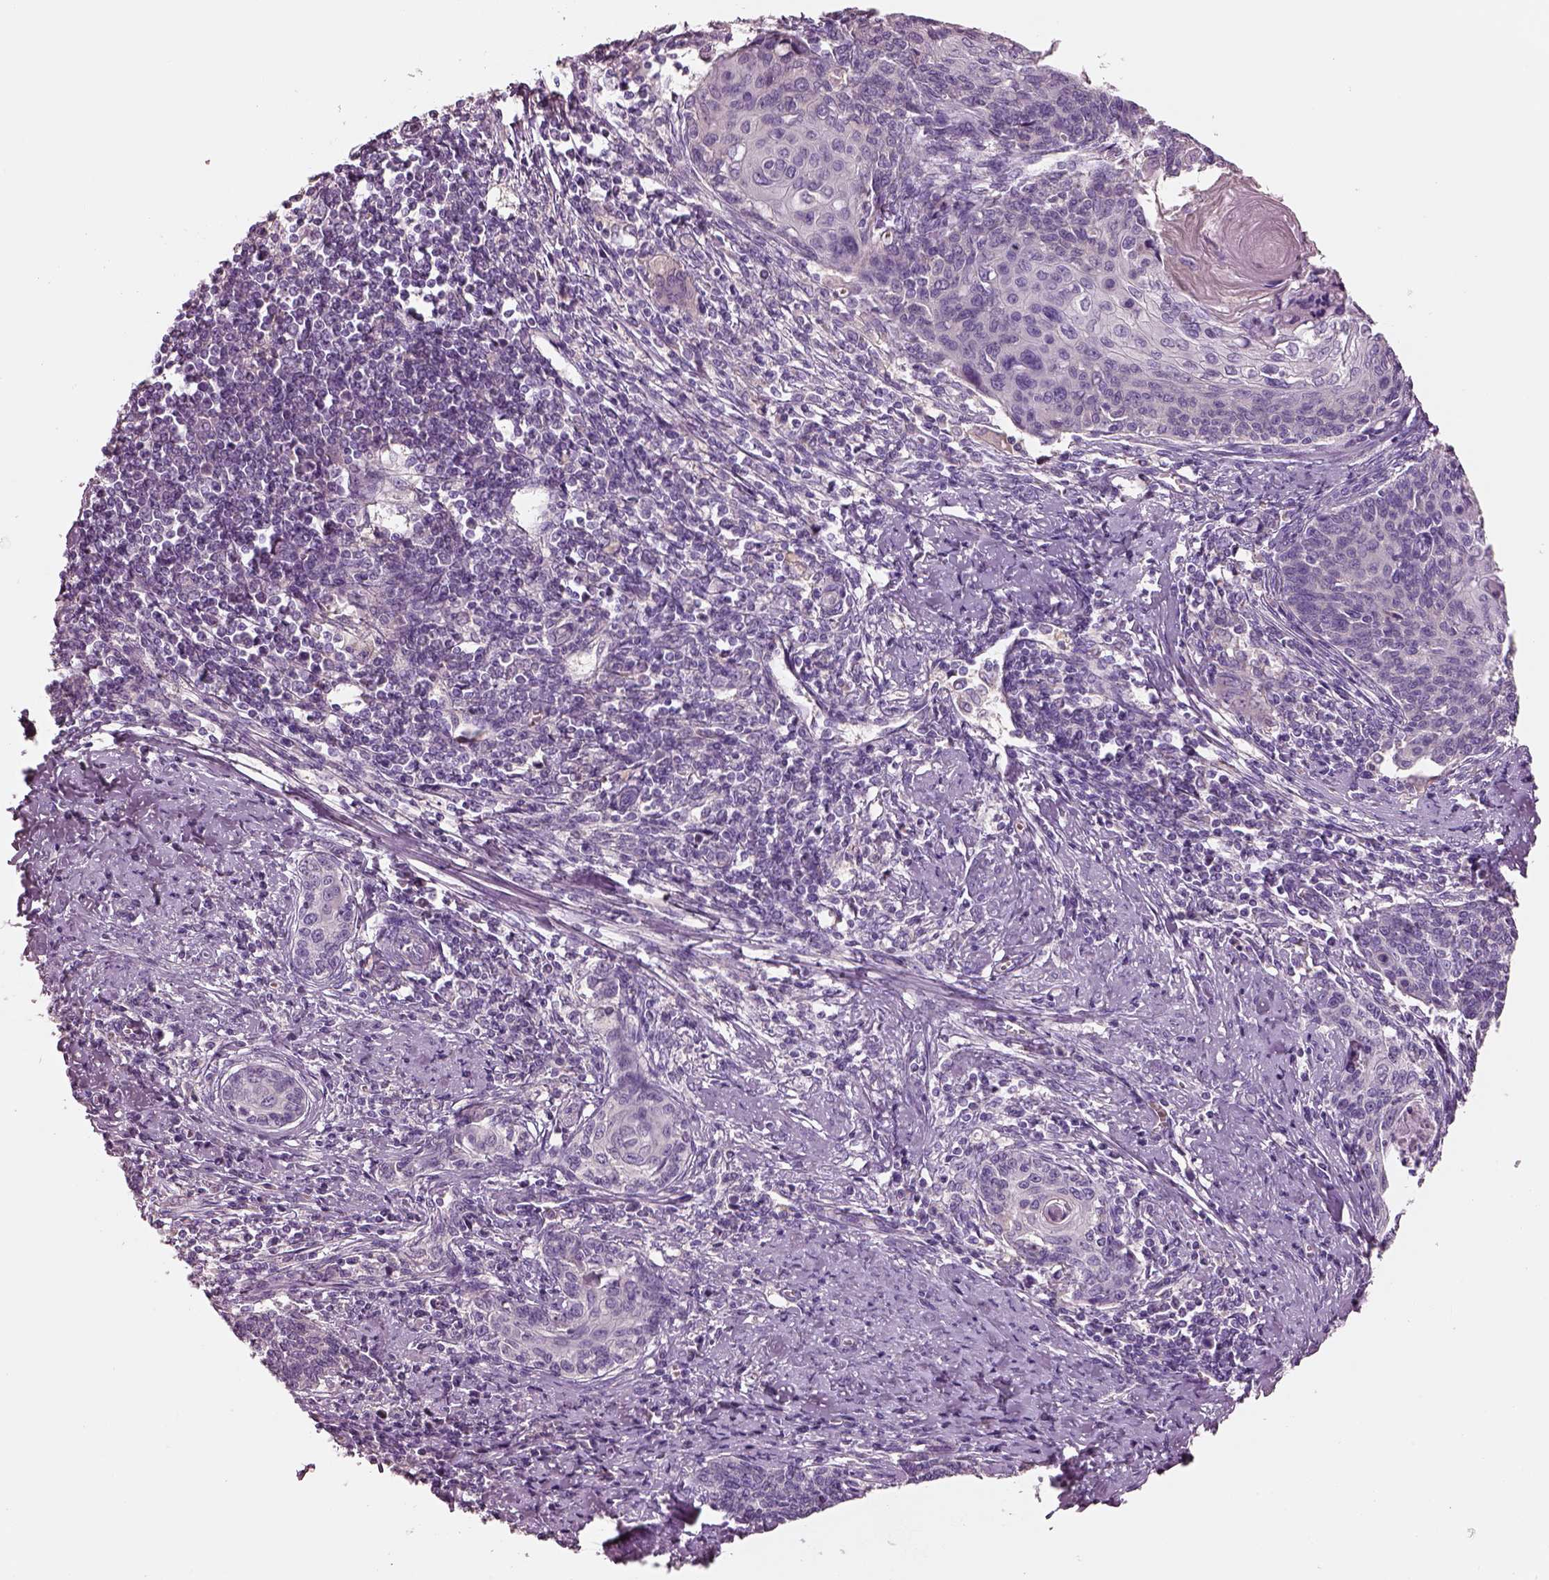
{"staining": {"intensity": "negative", "quantity": "none", "location": "none"}, "tissue": "cervical cancer", "cell_type": "Tumor cells", "image_type": "cancer", "snomed": [{"axis": "morphology", "description": "Squamous cell carcinoma, NOS"}, {"axis": "topography", "description": "Cervix"}], "caption": "DAB (3,3'-diaminobenzidine) immunohistochemical staining of human cervical cancer (squamous cell carcinoma) reveals no significant positivity in tumor cells. (Brightfield microscopy of DAB (3,3'-diaminobenzidine) IHC at high magnification).", "gene": "ELSPBP1", "patient": {"sex": "female", "age": 39}}